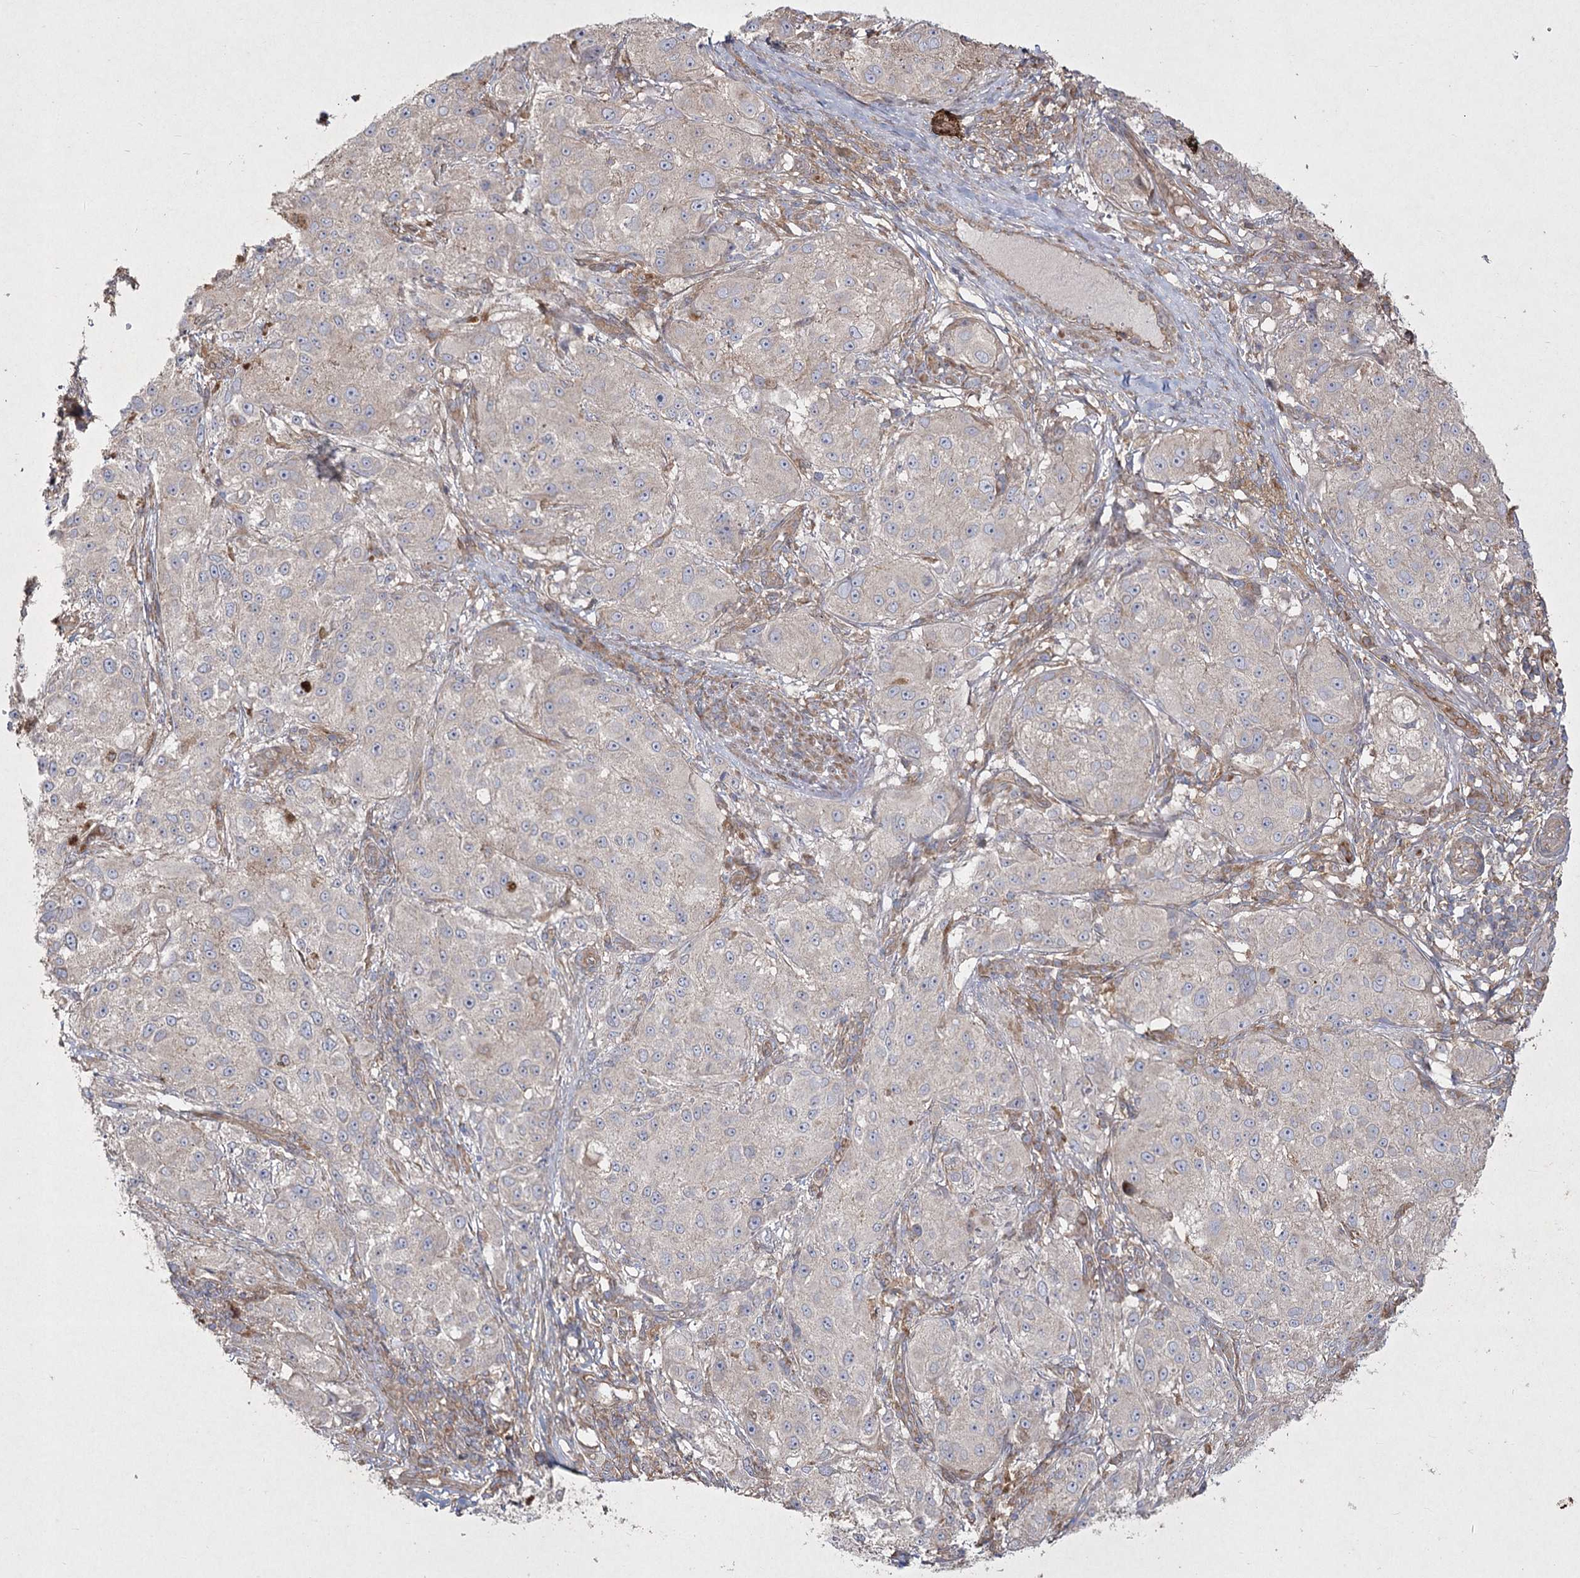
{"staining": {"intensity": "weak", "quantity": "25%-75%", "location": "cytoplasmic/membranous"}, "tissue": "melanoma", "cell_type": "Tumor cells", "image_type": "cancer", "snomed": [{"axis": "morphology", "description": "Necrosis, NOS"}, {"axis": "morphology", "description": "Malignant melanoma, NOS"}, {"axis": "topography", "description": "Skin"}], "caption": "A micrograph showing weak cytoplasmic/membranous positivity in approximately 25%-75% of tumor cells in melanoma, as visualized by brown immunohistochemical staining.", "gene": "SH3TC1", "patient": {"sex": "female", "age": 87}}